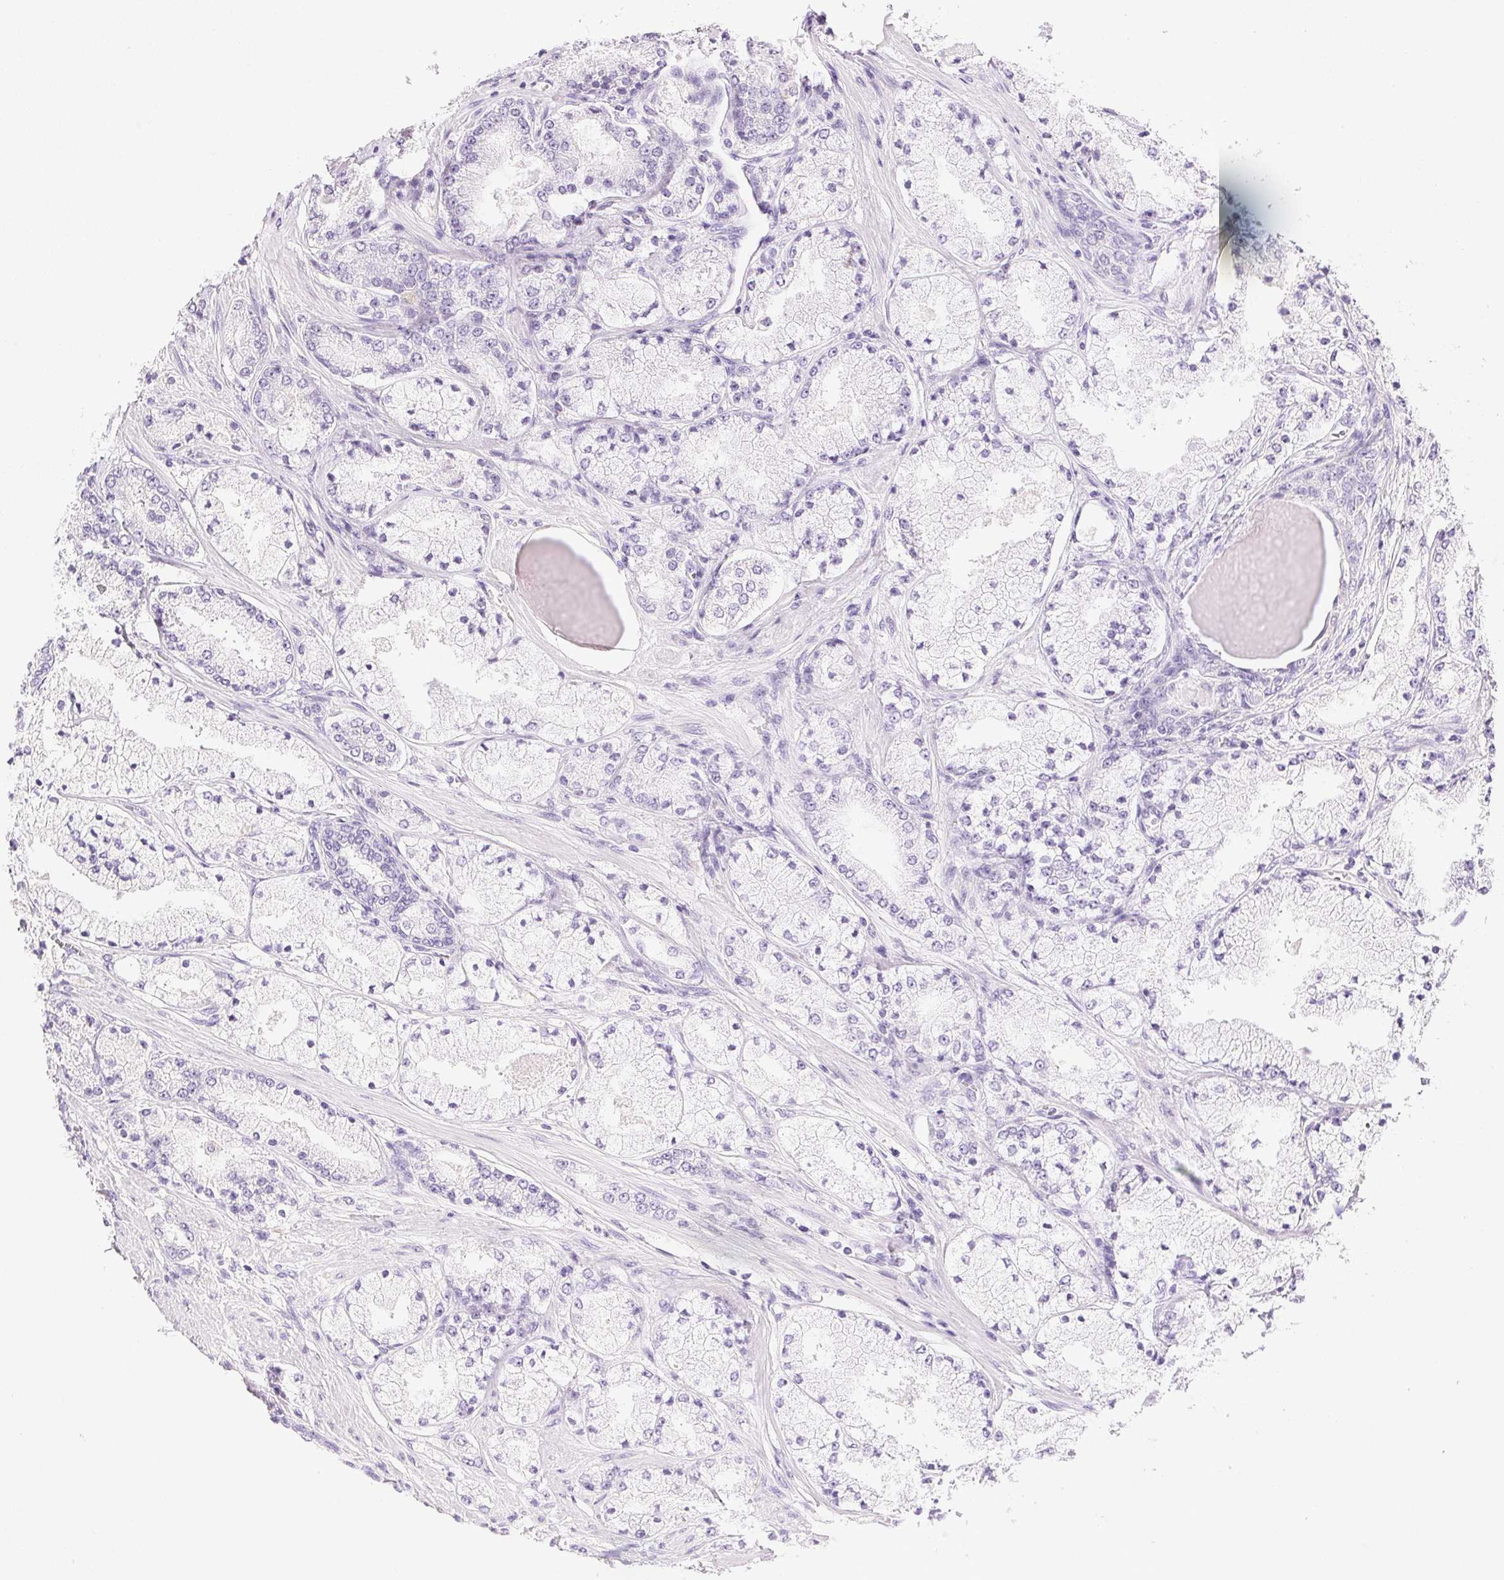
{"staining": {"intensity": "negative", "quantity": "none", "location": "none"}, "tissue": "prostate cancer", "cell_type": "Tumor cells", "image_type": "cancer", "snomed": [{"axis": "morphology", "description": "Adenocarcinoma, High grade"}, {"axis": "topography", "description": "Prostate"}], "caption": "Tumor cells show no significant expression in prostate cancer (high-grade adenocarcinoma).", "gene": "ATP6V1G3", "patient": {"sex": "male", "age": 63}}